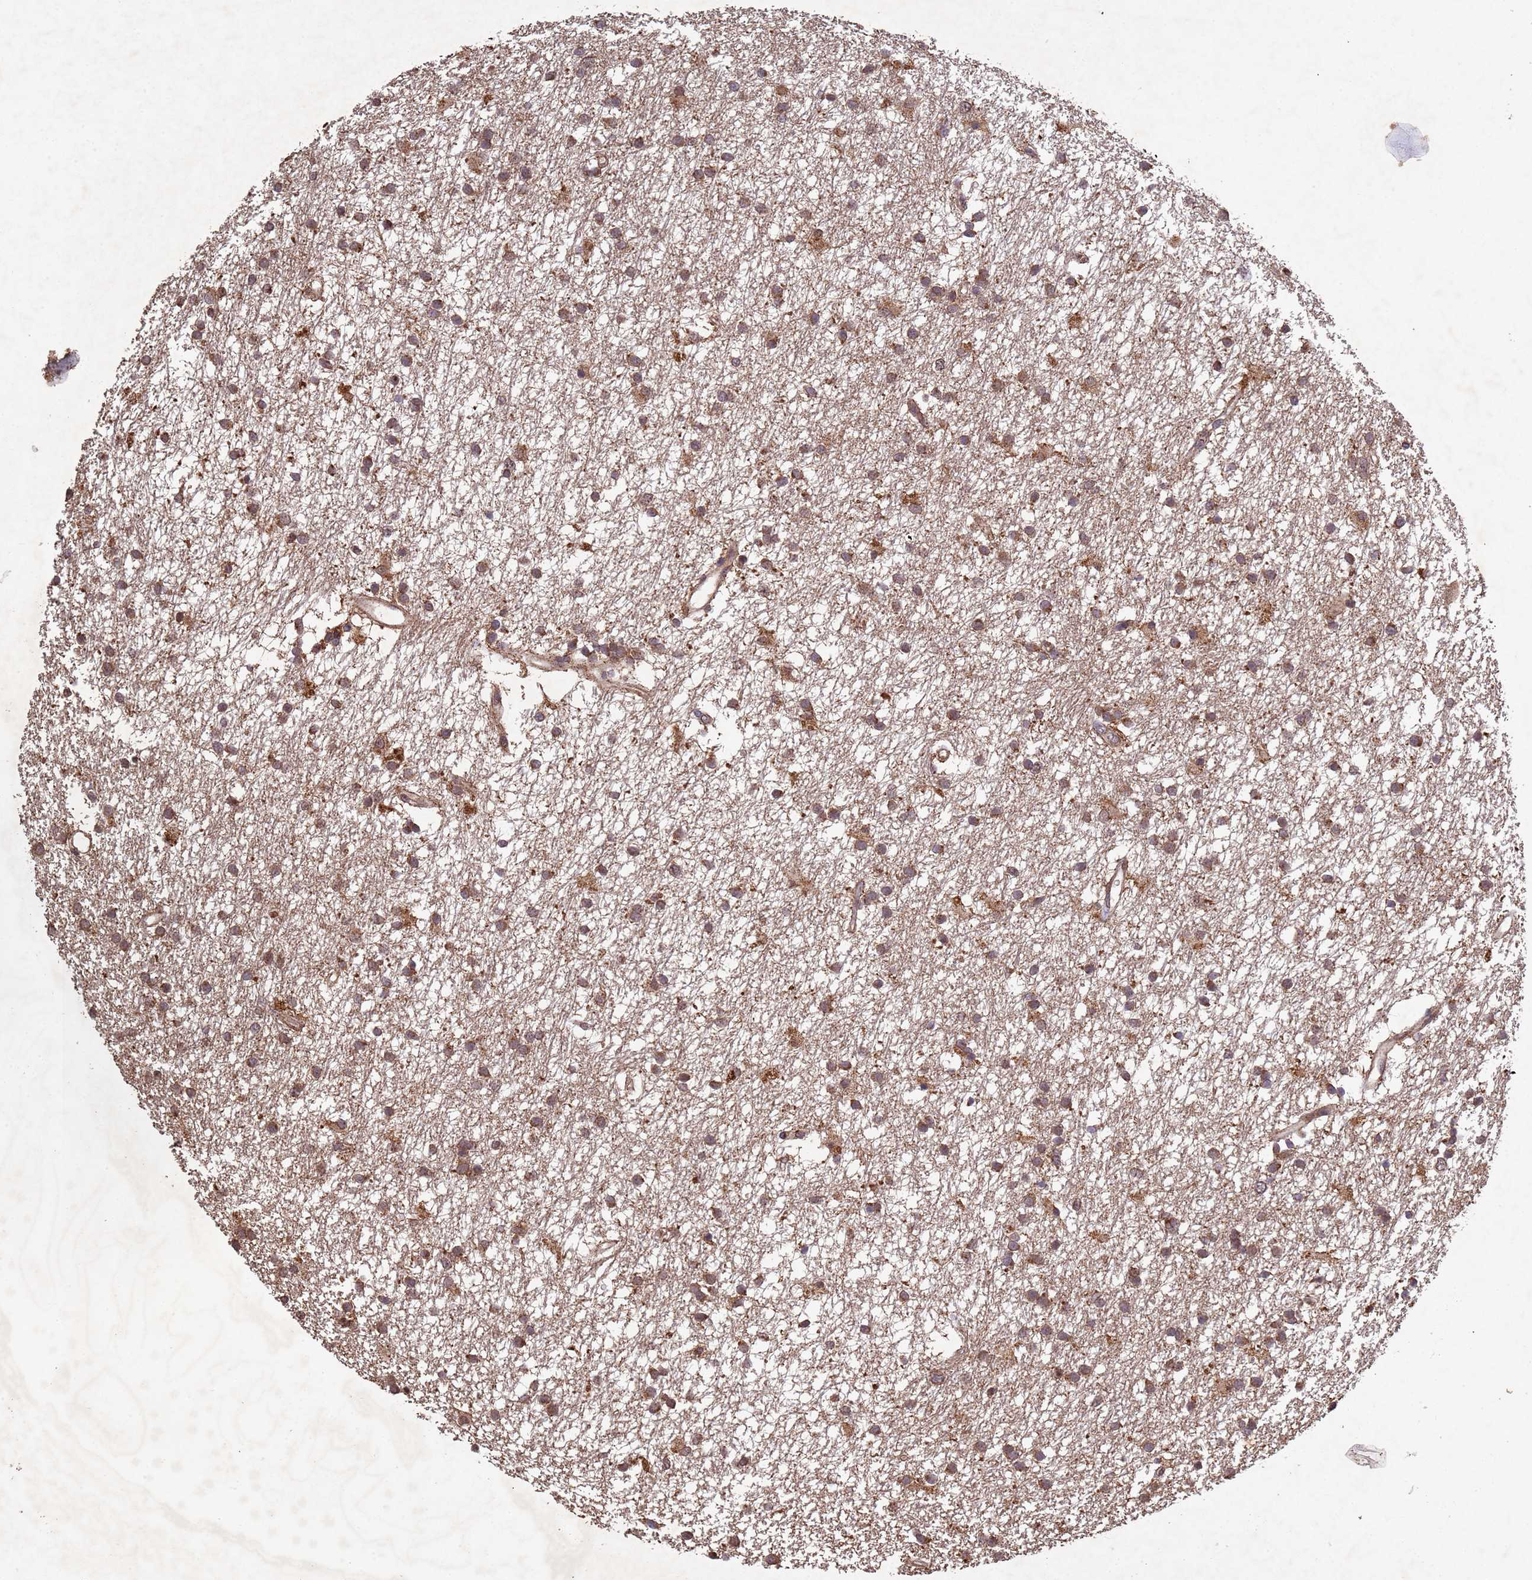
{"staining": {"intensity": "moderate", "quantity": ">75%", "location": "cytoplasmic/membranous"}, "tissue": "glioma", "cell_type": "Tumor cells", "image_type": "cancer", "snomed": [{"axis": "morphology", "description": "Glioma, malignant, High grade"}, {"axis": "topography", "description": "Brain"}], "caption": "This photomicrograph demonstrates glioma stained with immunohistochemistry (IHC) to label a protein in brown. The cytoplasmic/membranous of tumor cells show moderate positivity for the protein. Nuclei are counter-stained blue.", "gene": "FASTKD1", "patient": {"sex": "male", "age": 77}}